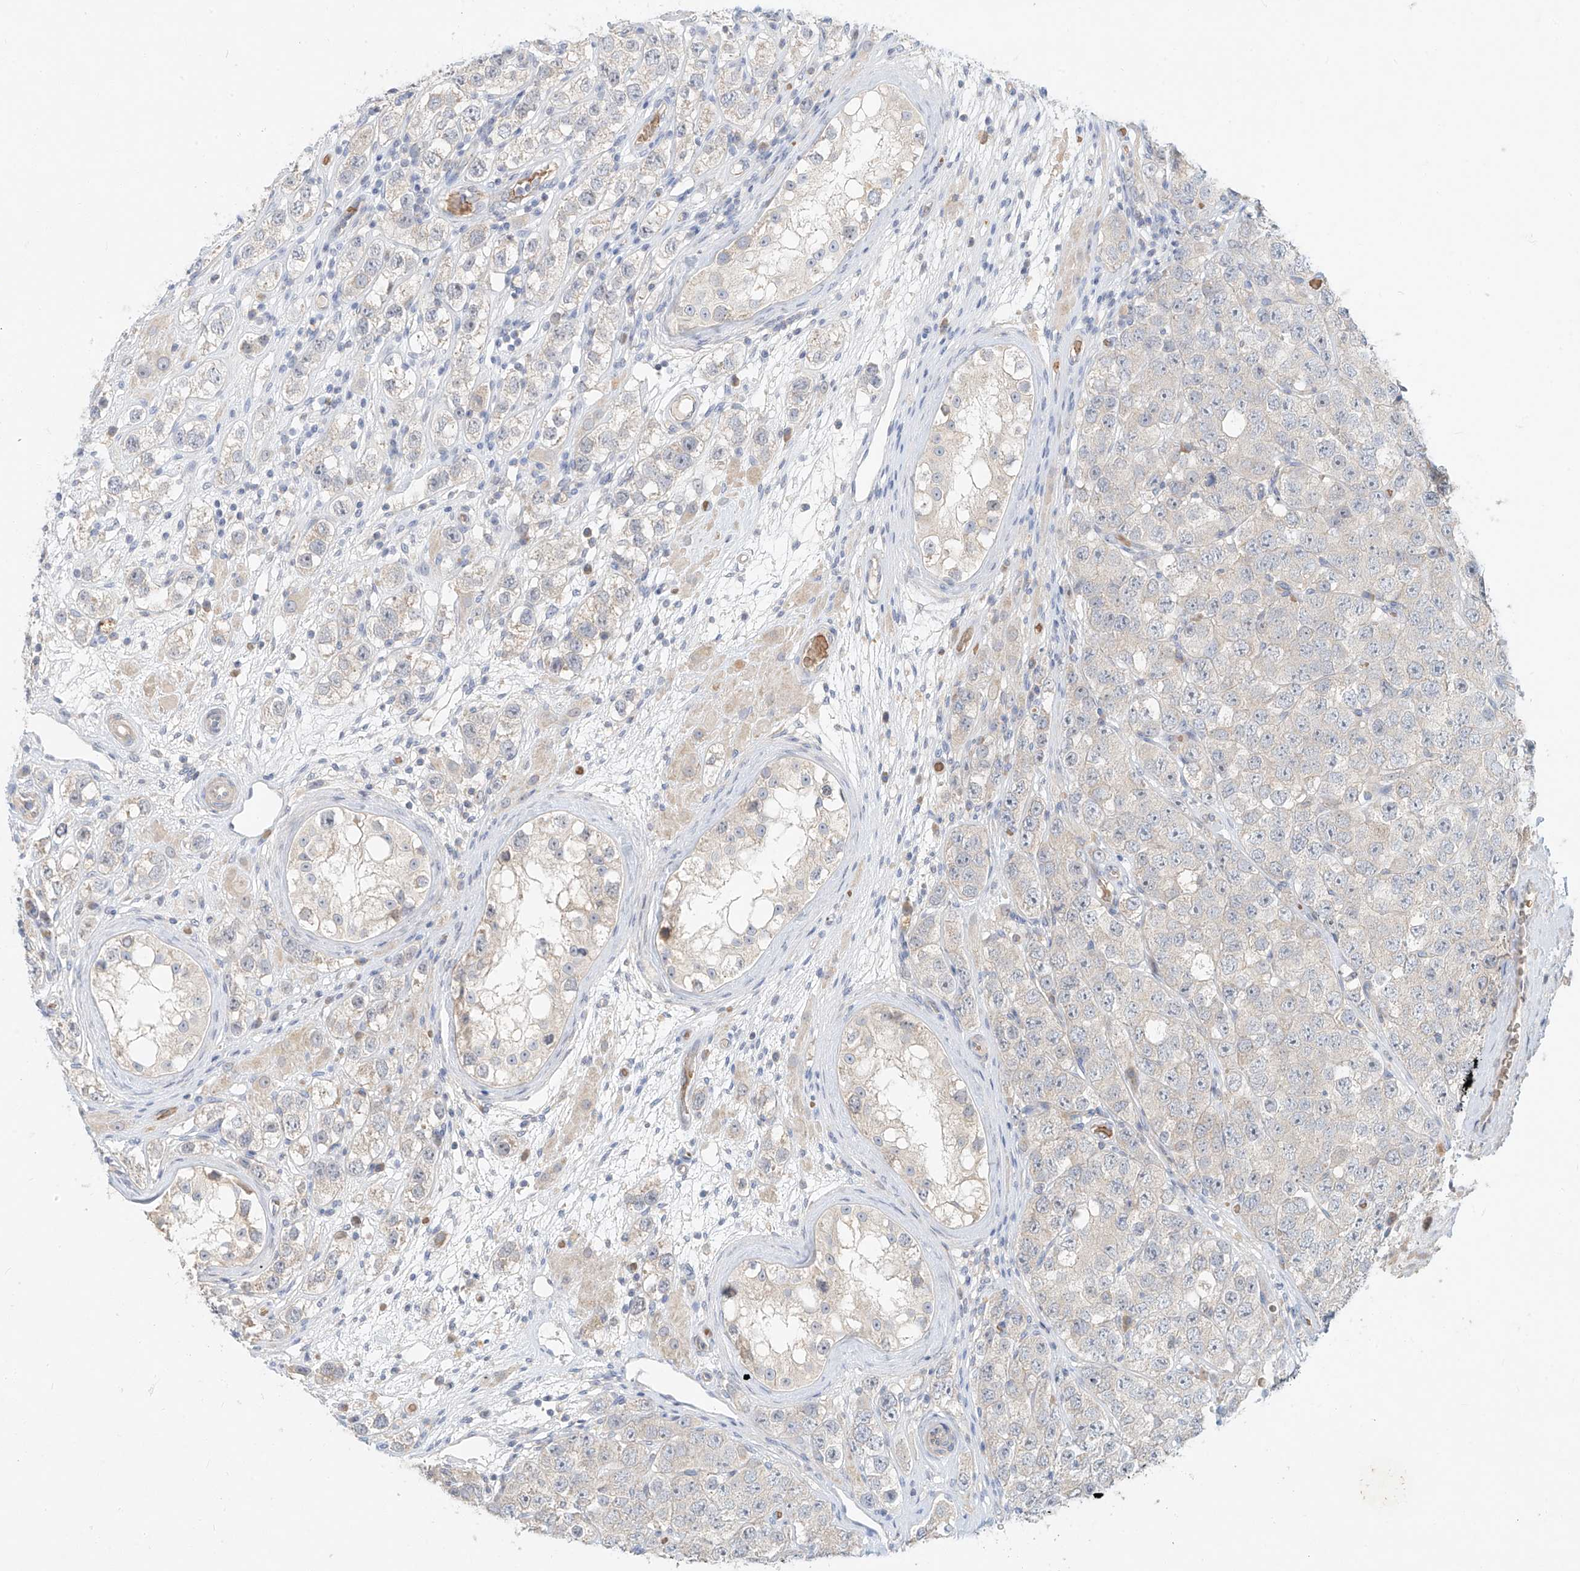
{"staining": {"intensity": "negative", "quantity": "none", "location": "none"}, "tissue": "testis cancer", "cell_type": "Tumor cells", "image_type": "cancer", "snomed": [{"axis": "morphology", "description": "Seminoma, NOS"}, {"axis": "topography", "description": "Testis"}], "caption": "DAB (3,3'-diaminobenzidine) immunohistochemical staining of human testis cancer exhibits no significant expression in tumor cells.", "gene": "SYTL3", "patient": {"sex": "male", "age": 28}}